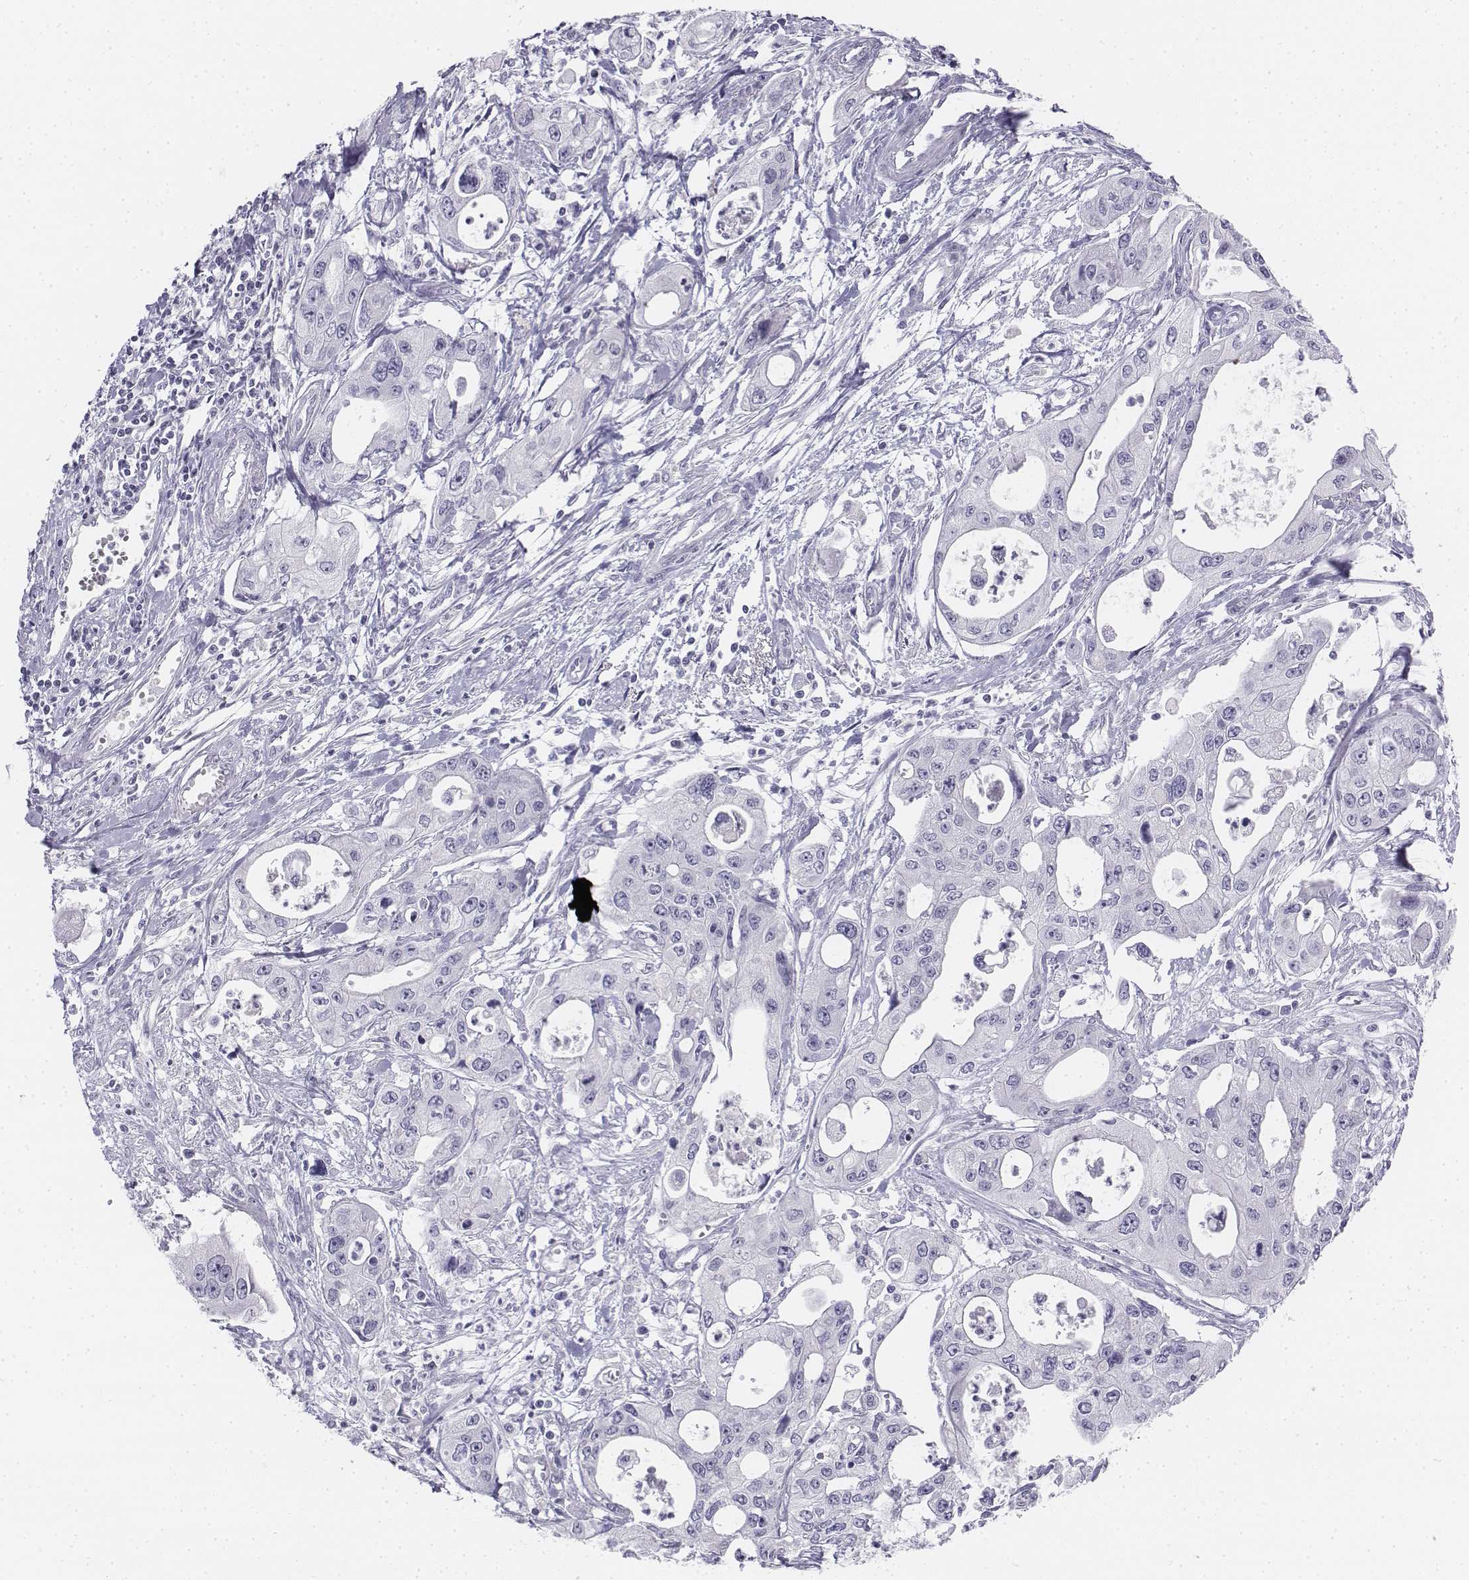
{"staining": {"intensity": "negative", "quantity": "none", "location": "none"}, "tissue": "pancreatic cancer", "cell_type": "Tumor cells", "image_type": "cancer", "snomed": [{"axis": "morphology", "description": "Adenocarcinoma, NOS"}, {"axis": "topography", "description": "Pancreas"}], "caption": "Human pancreatic adenocarcinoma stained for a protein using immunohistochemistry (IHC) exhibits no expression in tumor cells.", "gene": "TH", "patient": {"sex": "male", "age": 70}}